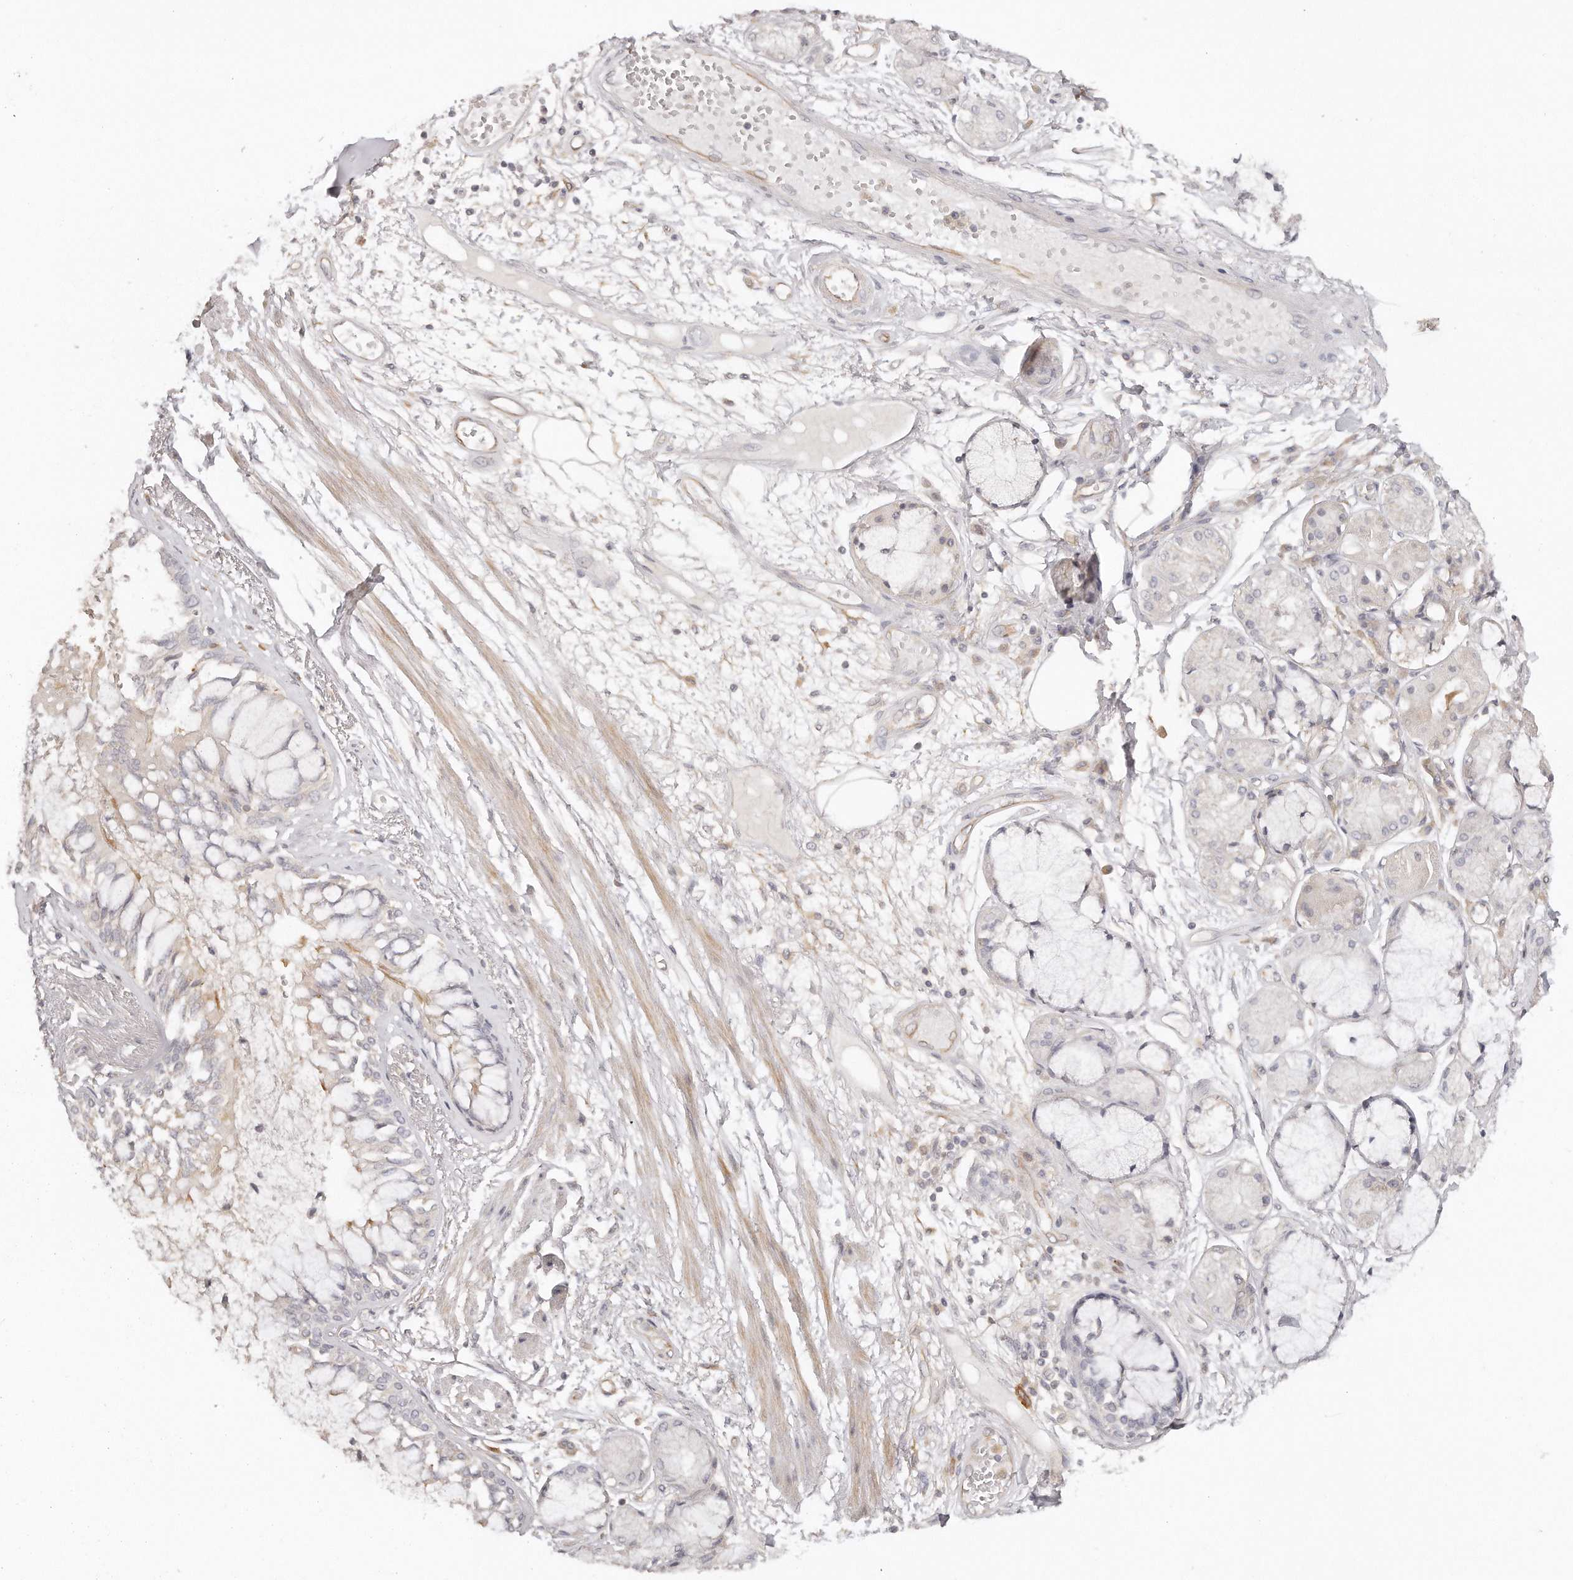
{"staining": {"intensity": "weak", "quantity": "25%-75%", "location": "cytoplasmic/membranous"}, "tissue": "adipose tissue", "cell_type": "Adipocytes", "image_type": "normal", "snomed": [{"axis": "morphology", "description": "Normal tissue, NOS"}, {"axis": "morphology", "description": "Basal cell carcinoma"}, {"axis": "topography", "description": "Cartilage tissue"}, {"axis": "topography", "description": "Nasopharynx"}, {"axis": "topography", "description": "Oral tissue"}], "caption": "Protein expression analysis of unremarkable adipose tissue displays weak cytoplasmic/membranous positivity in approximately 25%-75% of adipocytes. Nuclei are stained in blue.", "gene": "TTLL4", "patient": {"sex": "female", "age": 77}}